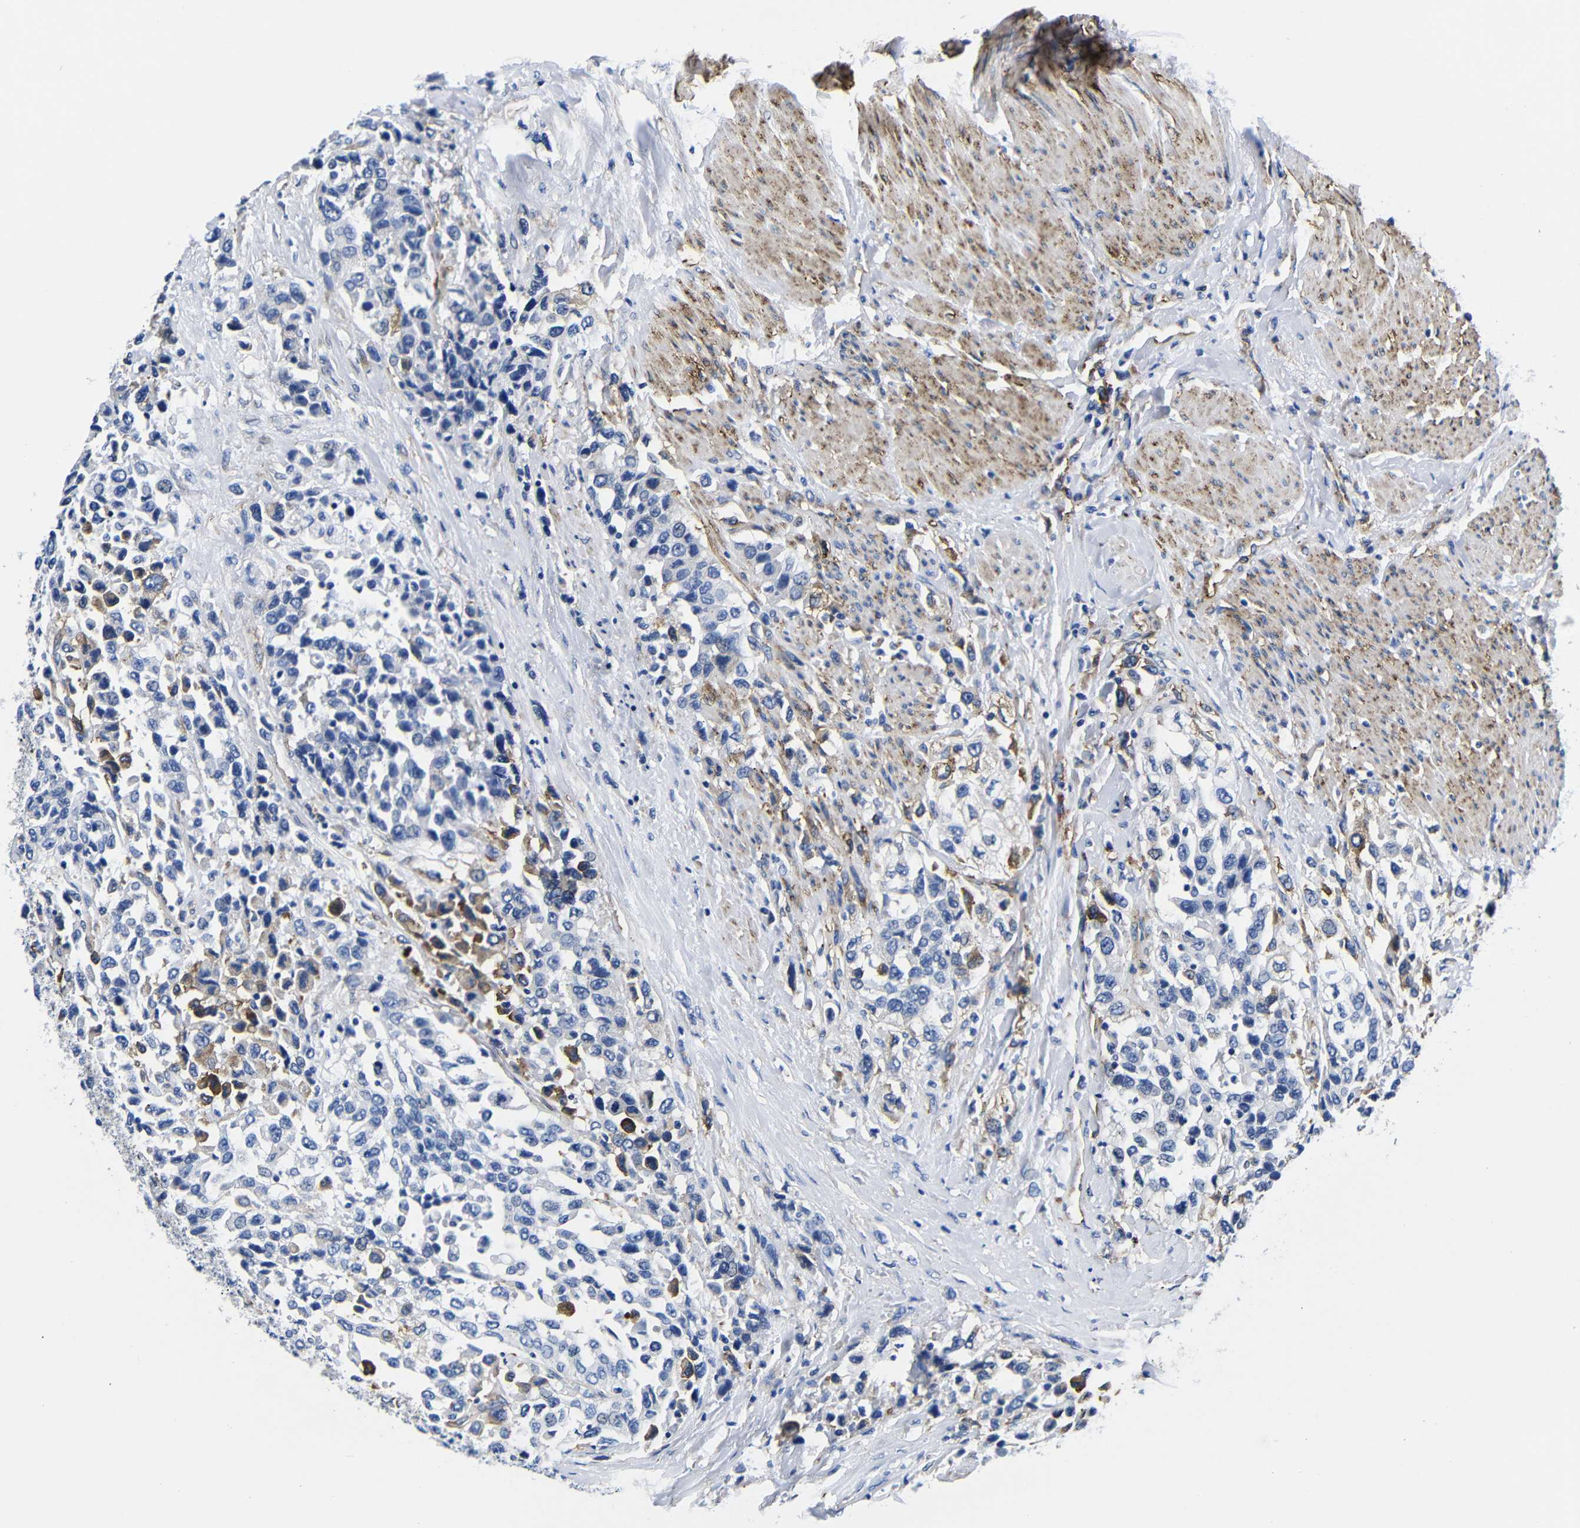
{"staining": {"intensity": "moderate", "quantity": "<25%", "location": "cytoplasmic/membranous"}, "tissue": "urothelial cancer", "cell_type": "Tumor cells", "image_type": "cancer", "snomed": [{"axis": "morphology", "description": "Urothelial carcinoma, High grade"}, {"axis": "topography", "description": "Urinary bladder"}], "caption": "Protein expression analysis of urothelial carcinoma (high-grade) reveals moderate cytoplasmic/membranous expression in about <25% of tumor cells.", "gene": "LRIG1", "patient": {"sex": "female", "age": 80}}